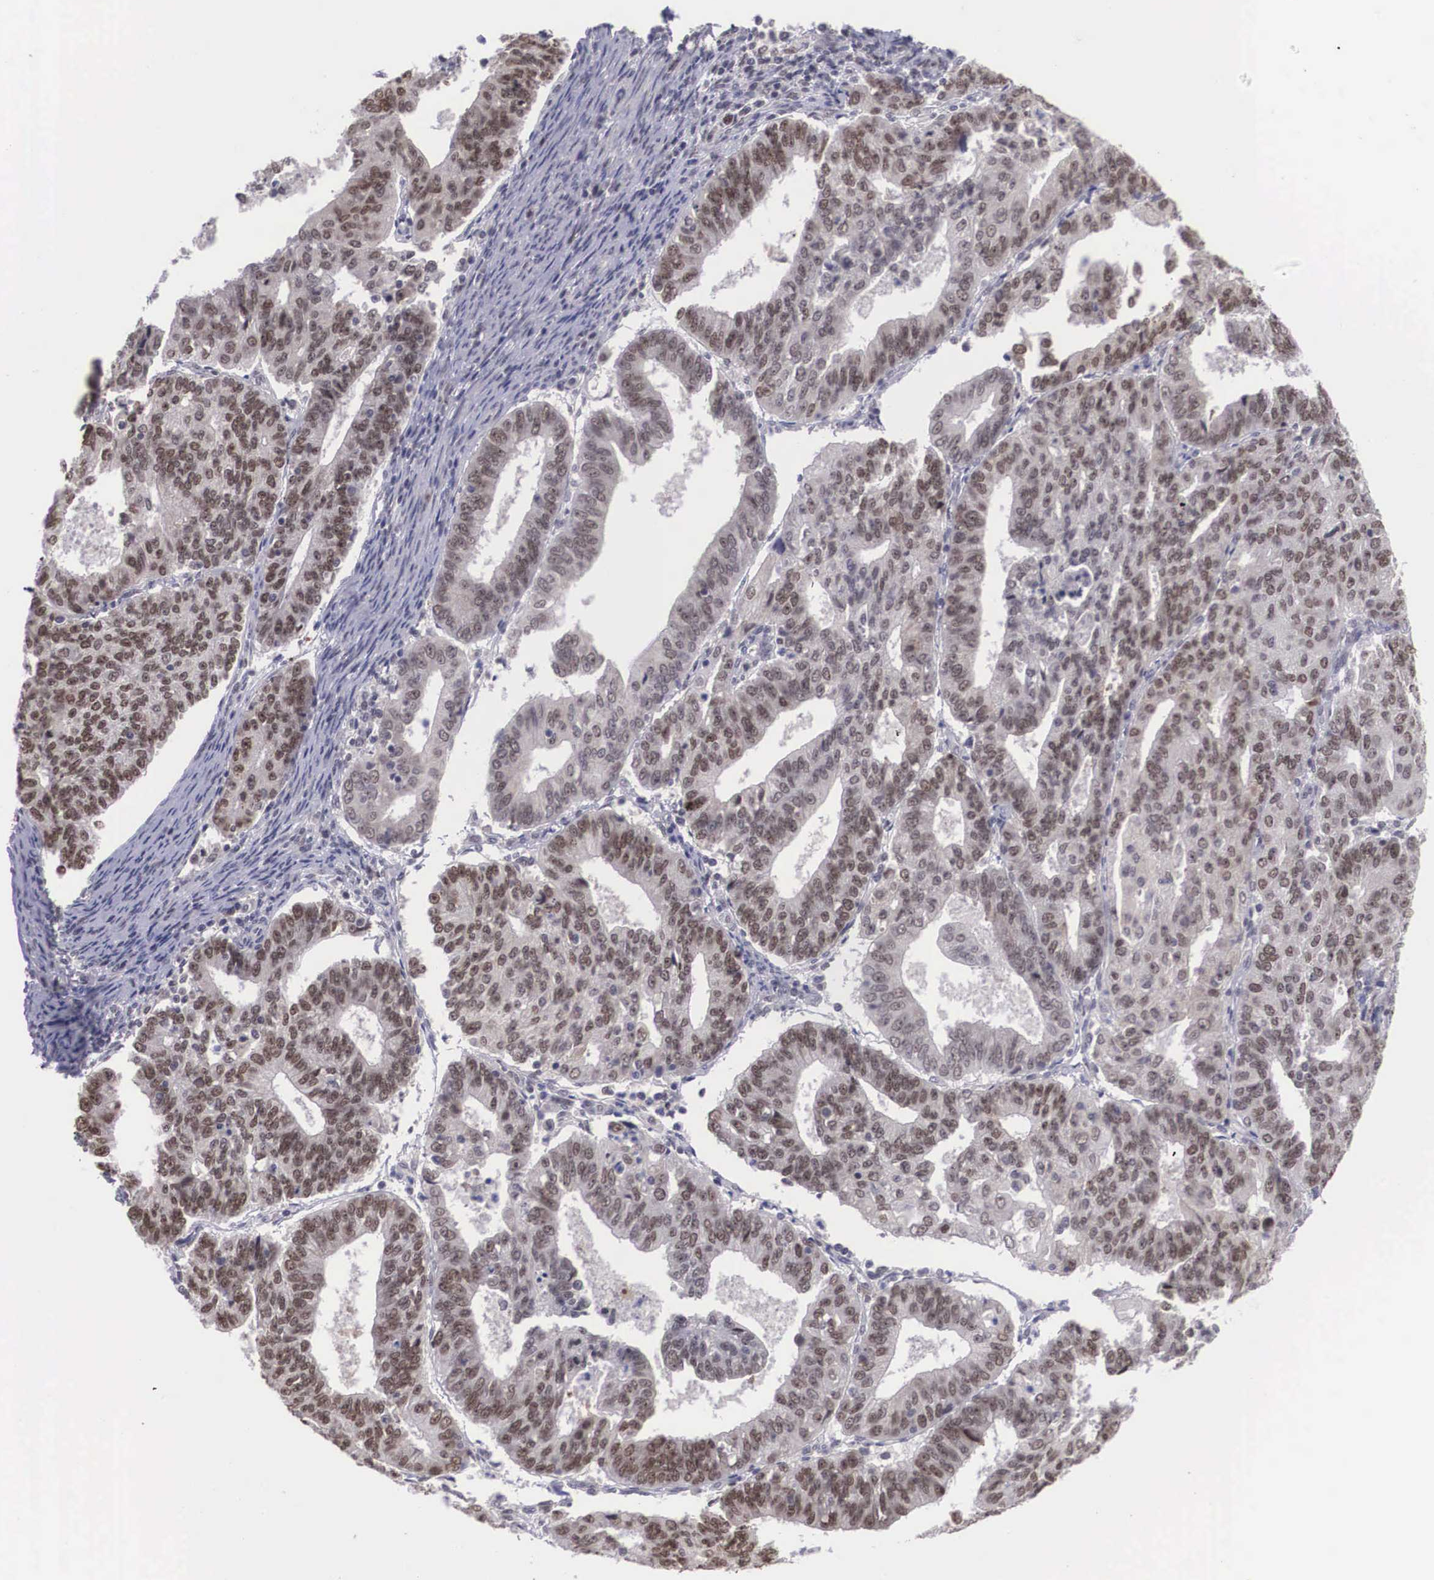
{"staining": {"intensity": "weak", "quantity": ">75%", "location": "nuclear"}, "tissue": "endometrial cancer", "cell_type": "Tumor cells", "image_type": "cancer", "snomed": [{"axis": "morphology", "description": "Adenocarcinoma, NOS"}, {"axis": "topography", "description": "Endometrium"}], "caption": "DAB immunohistochemical staining of human adenocarcinoma (endometrial) demonstrates weak nuclear protein expression in about >75% of tumor cells. (IHC, brightfield microscopy, high magnification).", "gene": "ZNF275", "patient": {"sex": "female", "age": 56}}